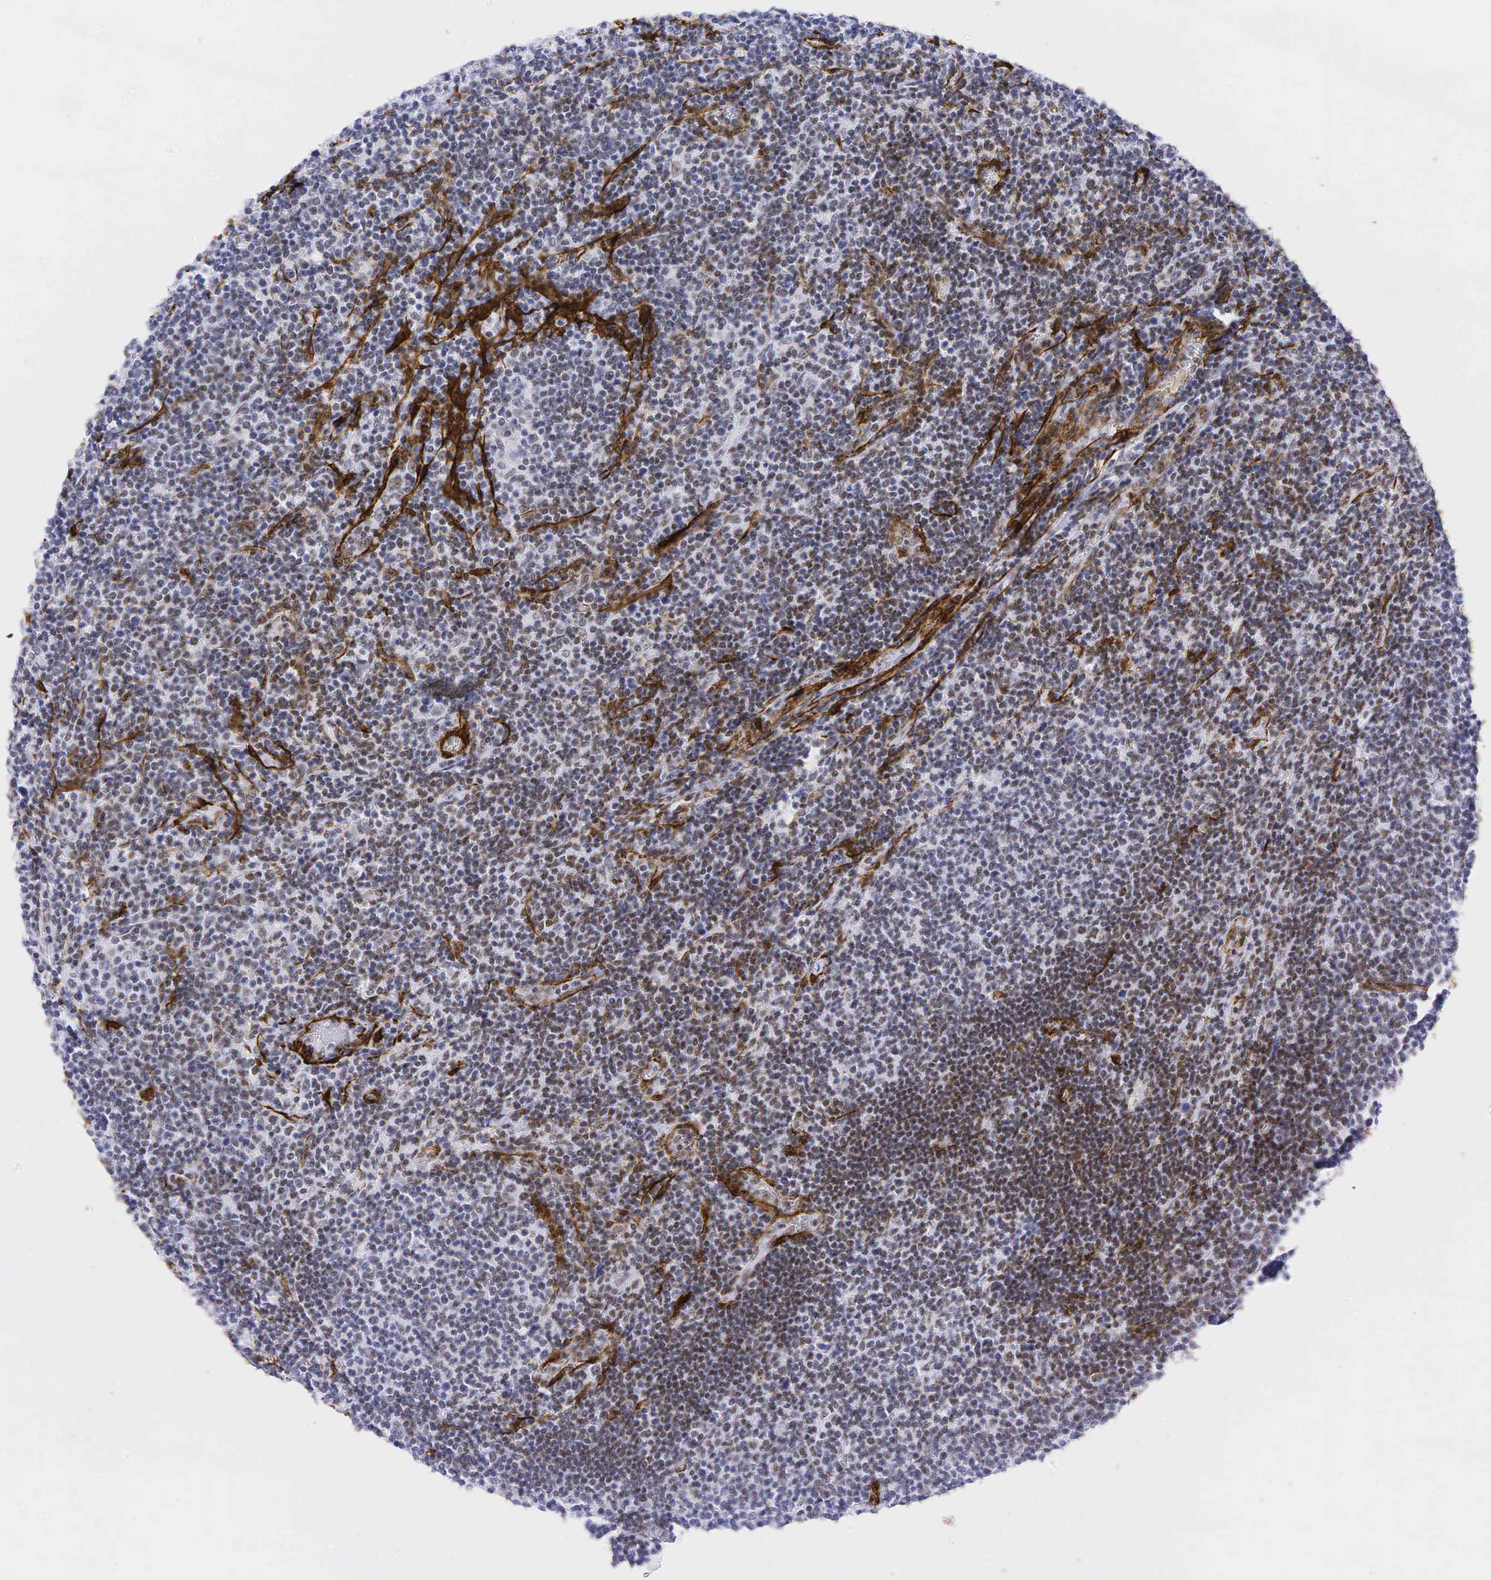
{"staining": {"intensity": "weak", "quantity": "25%-75%", "location": "nuclear"}, "tissue": "lymphoma", "cell_type": "Tumor cells", "image_type": "cancer", "snomed": [{"axis": "morphology", "description": "Malignant lymphoma, non-Hodgkin's type, Low grade"}, {"axis": "topography", "description": "Lymph node"}], "caption": "The photomicrograph displays immunohistochemical staining of lymphoma. There is weak nuclear staining is appreciated in about 25%-75% of tumor cells. Using DAB (brown) and hematoxylin (blue) stains, captured at high magnification using brightfield microscopy.", "gene": "ACTA2", "patient": {"sex": "male", "age": 74}}